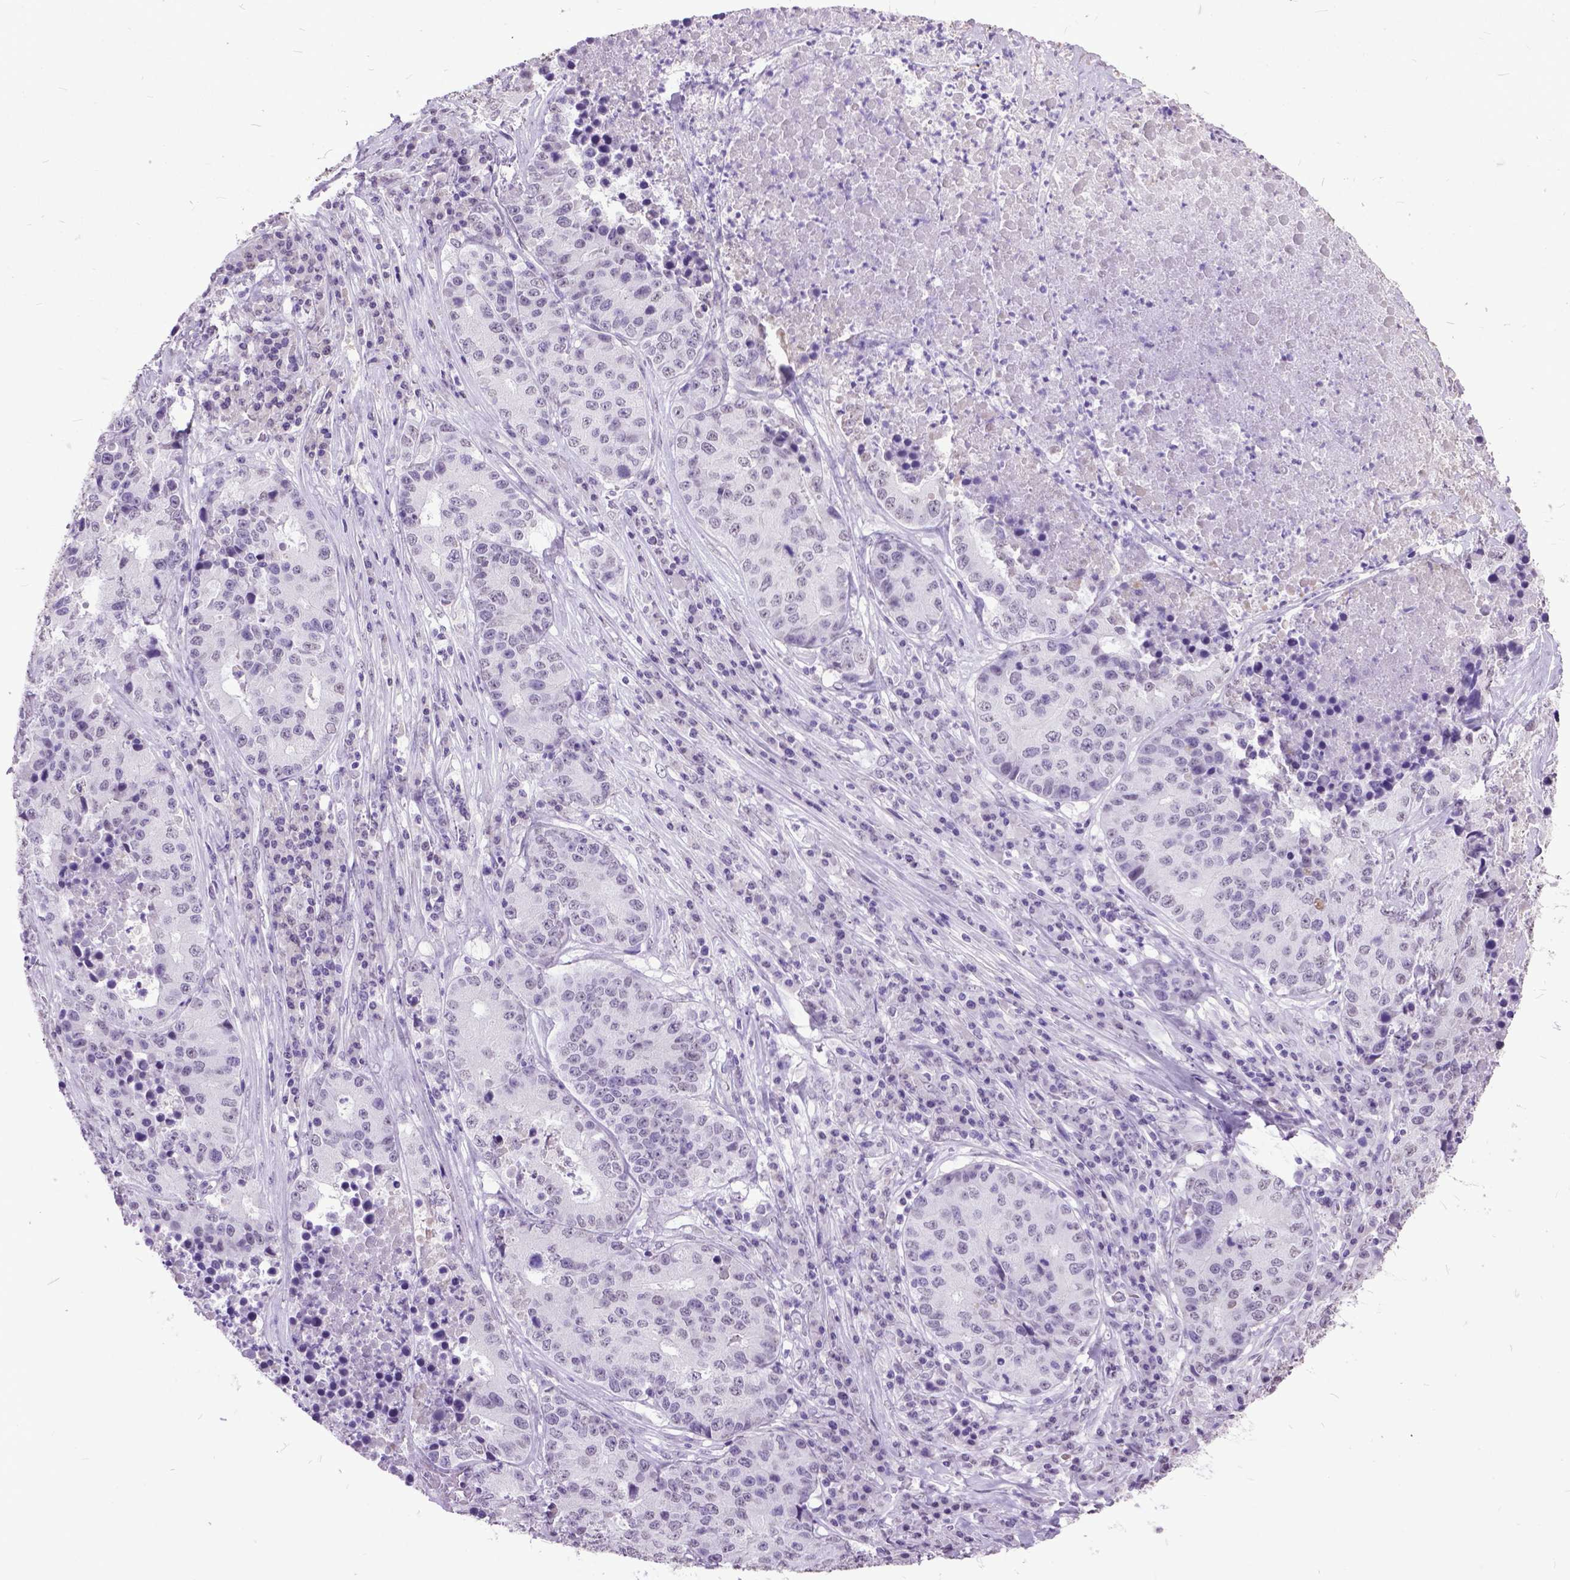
{"staining": {"intensity": "negative", "quantity": "none", "location": "none"}, "tissue": "stomach cancer", "cell_type": "Tumor cells", "image_type": "cancer", "snomed": [{"axis": "morphology", "description": "Adenocarcinoma, NOS"}, {"axis": "topography", "description": "Stomach"}], "caption": "Immunohistochemistry micrograph of human adenocarcinoma (stomach) stained for a protein (brown), which exhibits no positivity in tumor cells.", "gene": "MARCHF10", "patient": {"sex": "male", "age": 71}}